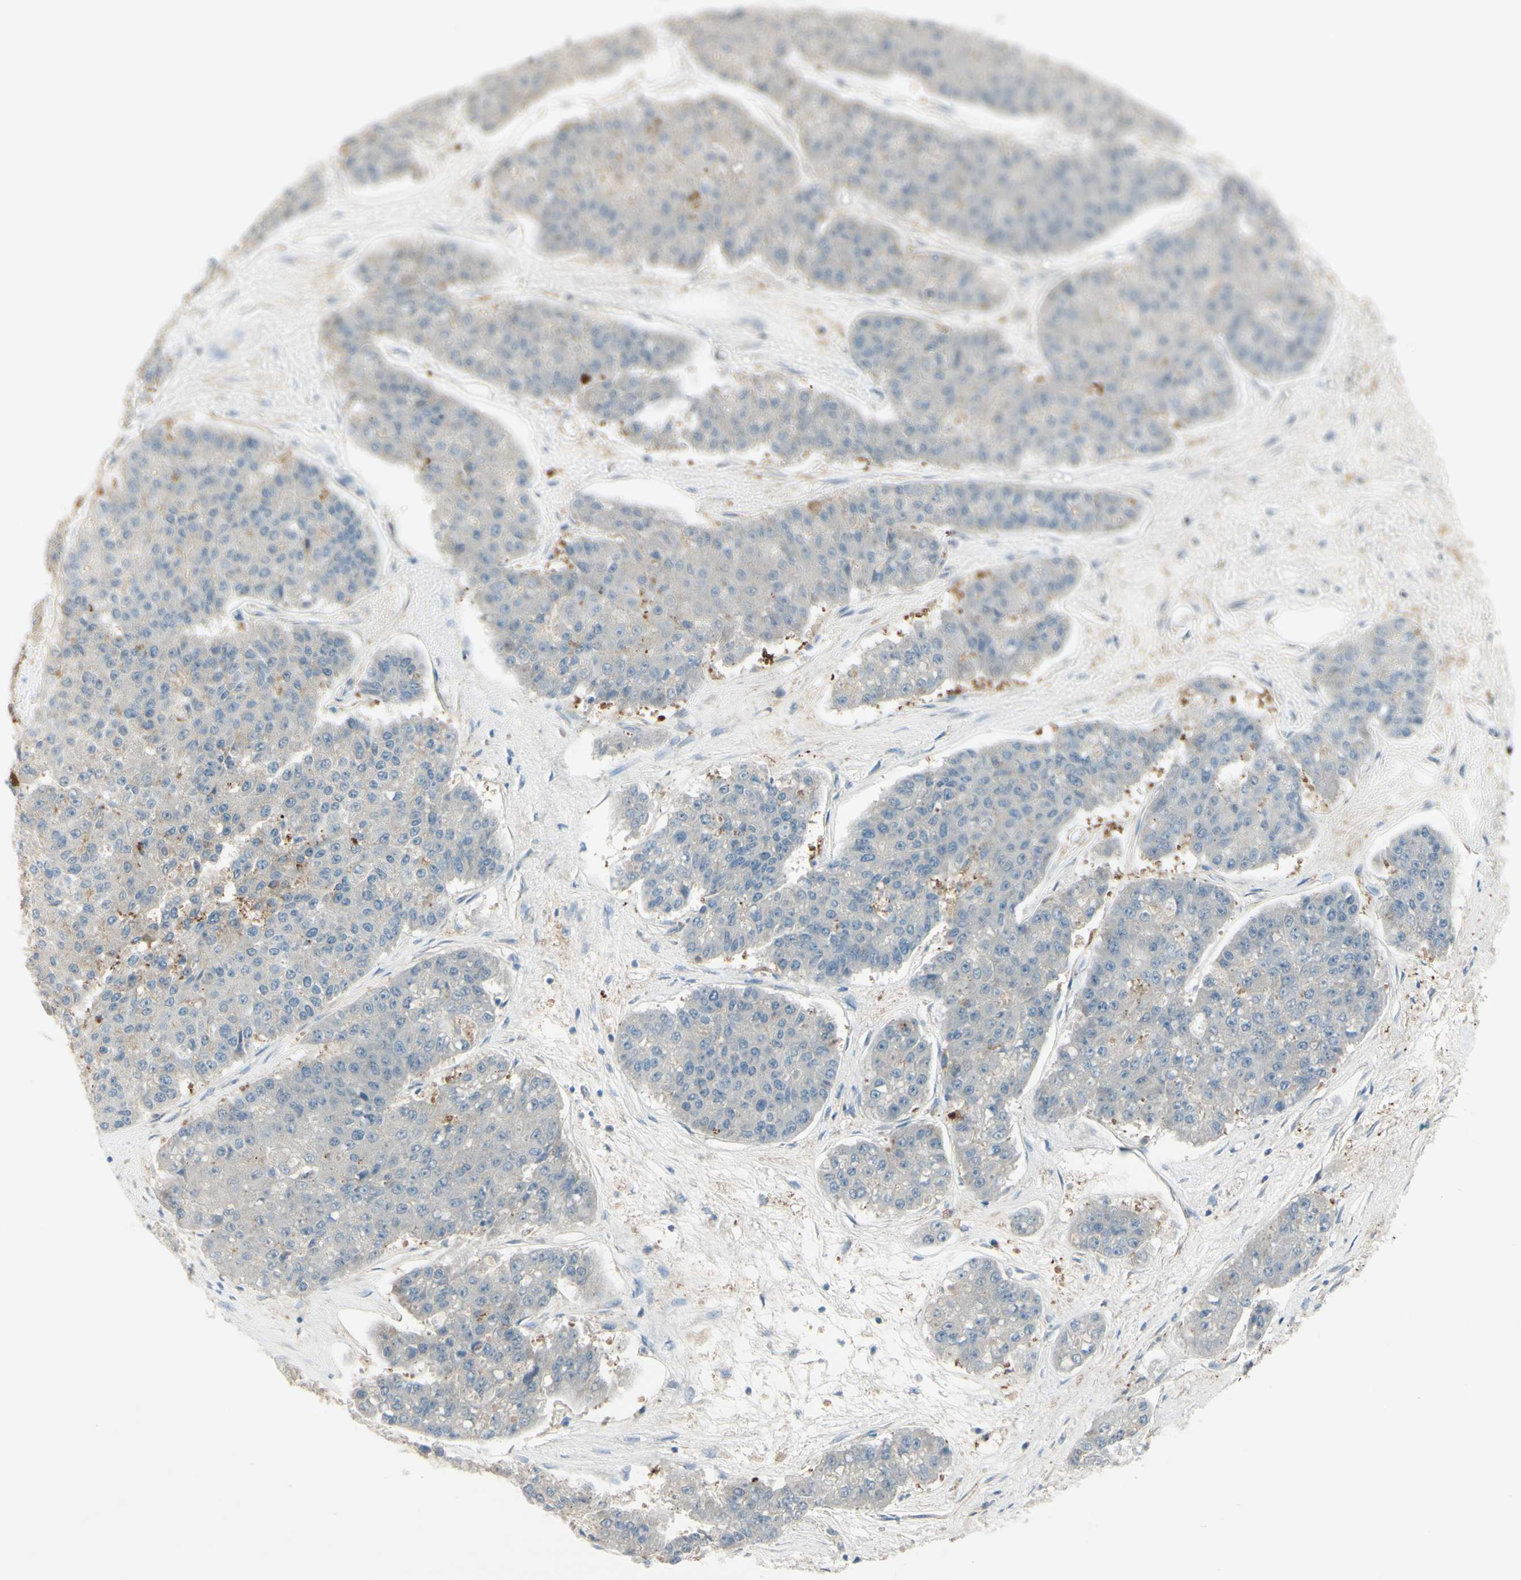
{"staining": {"intensity": "negative", "quantity": "none", "location": "none"}, "tissue": "pancreatic cancer", "cell_type": "Tumor cells", "image_type": "cancer", "snomed": [{"axis": "morphology", "description": "Adenocarcinoma, NOS"}, {"axis": "topography", "description": "Pancreas"}], "caption": "This is a histopathology image of IHC staining of pancreatic cancer, which shows no expression in tumor cells. (Brightfield microscopy of DAB (3,3'-diaminobenzidine) immunohistochemistry at high magnification).", "gene": "C1orf159", "patient": {"sex": "male", "age": 50}}